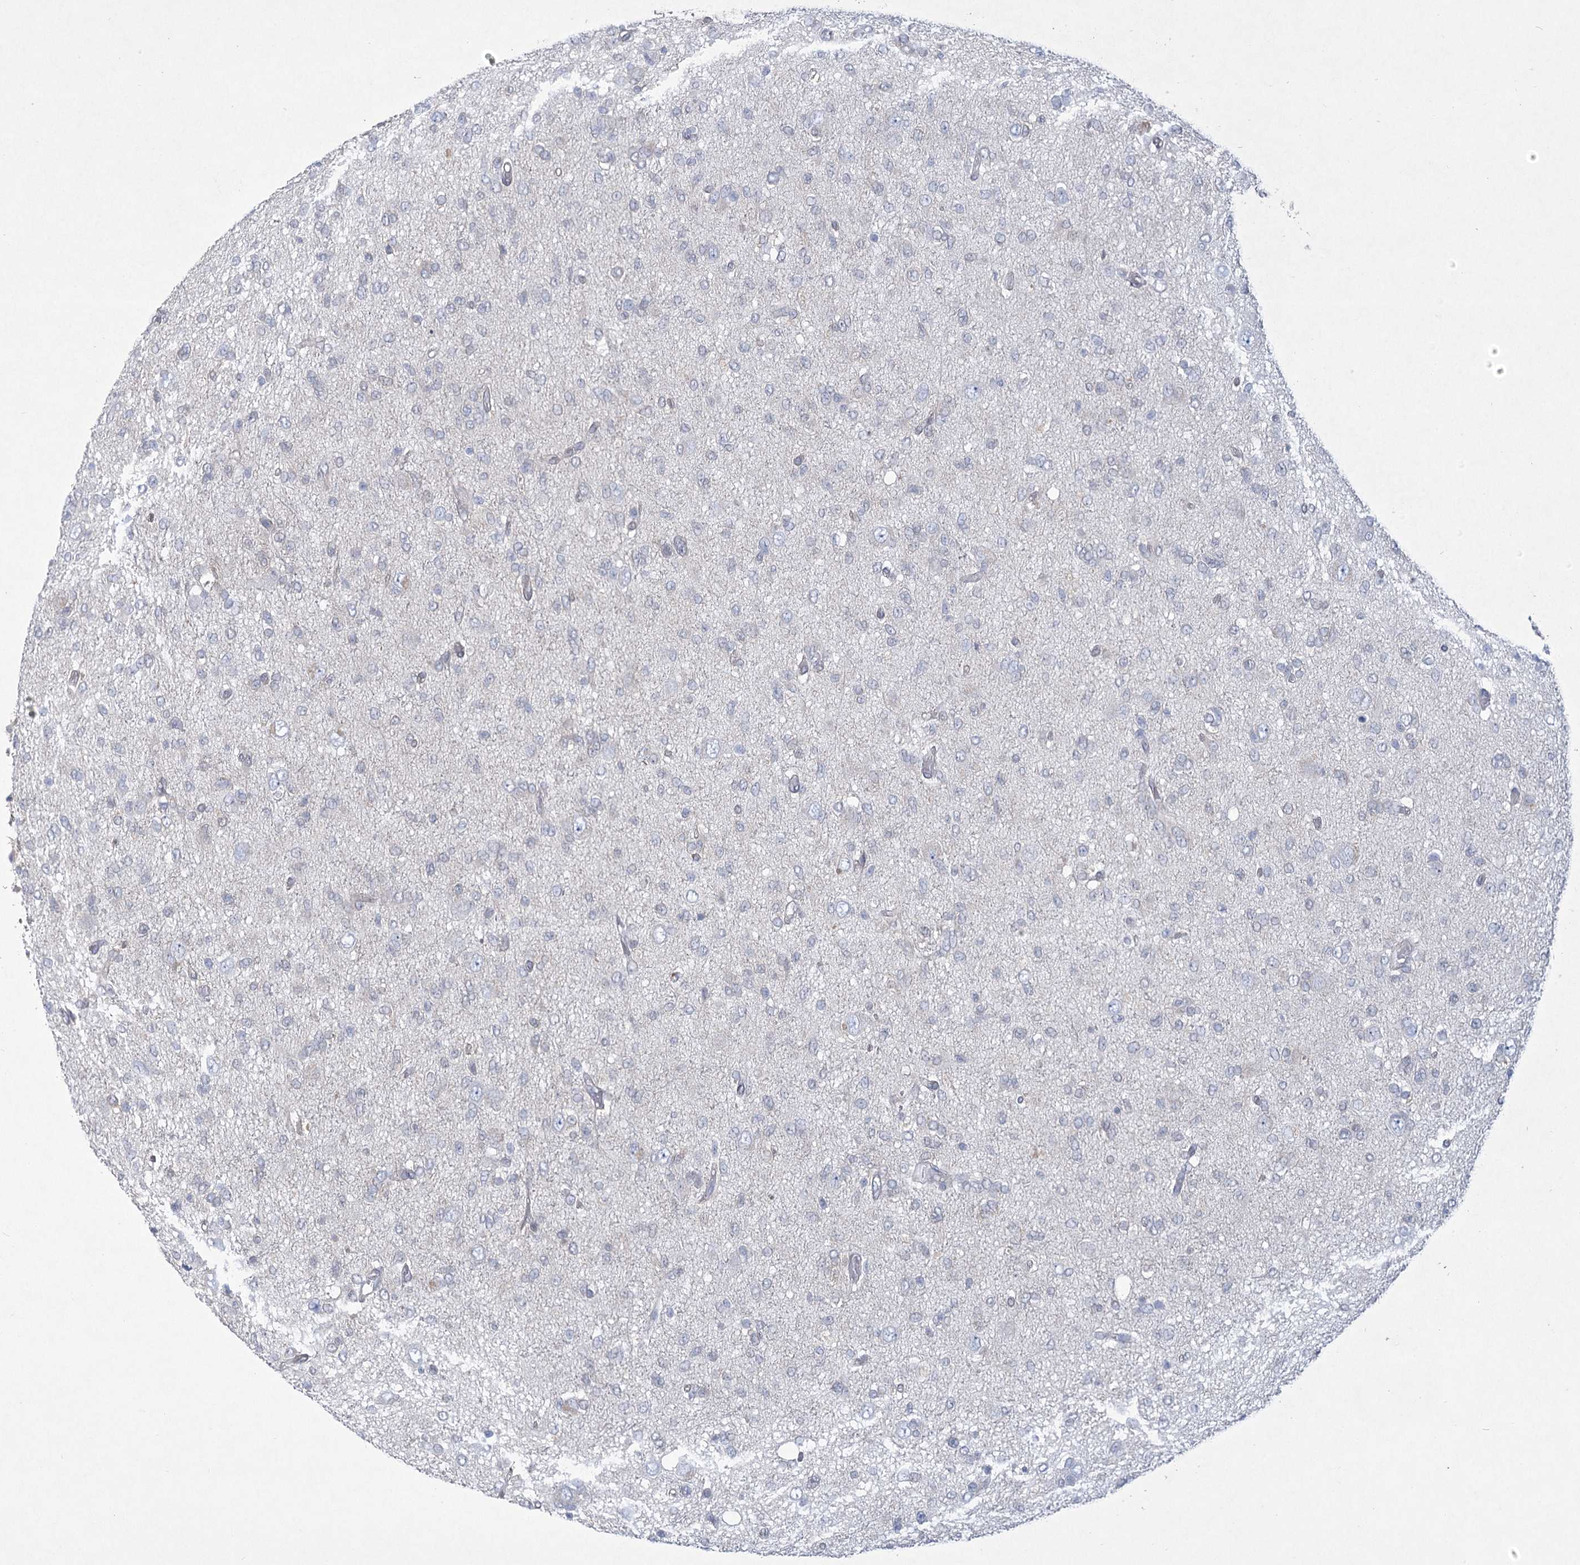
{"staining": {"intensity": "negative", "quantity": "none", "location": "none"}, "tissue": "glioma", "cell_type": "Tumor cells", "image_type": "cancer", "snomed": [{"axis": "morphology", "description": "Glioma, malignant, High grade"}, {"axis": "topography", "description": "Brain"}], "caption": "Immunohistochemistry of malignant glioma (high-grade) displays no expression in tumor cells.", "gene": "AAMDC", "patient": {"sex": "female", "age": 59}}